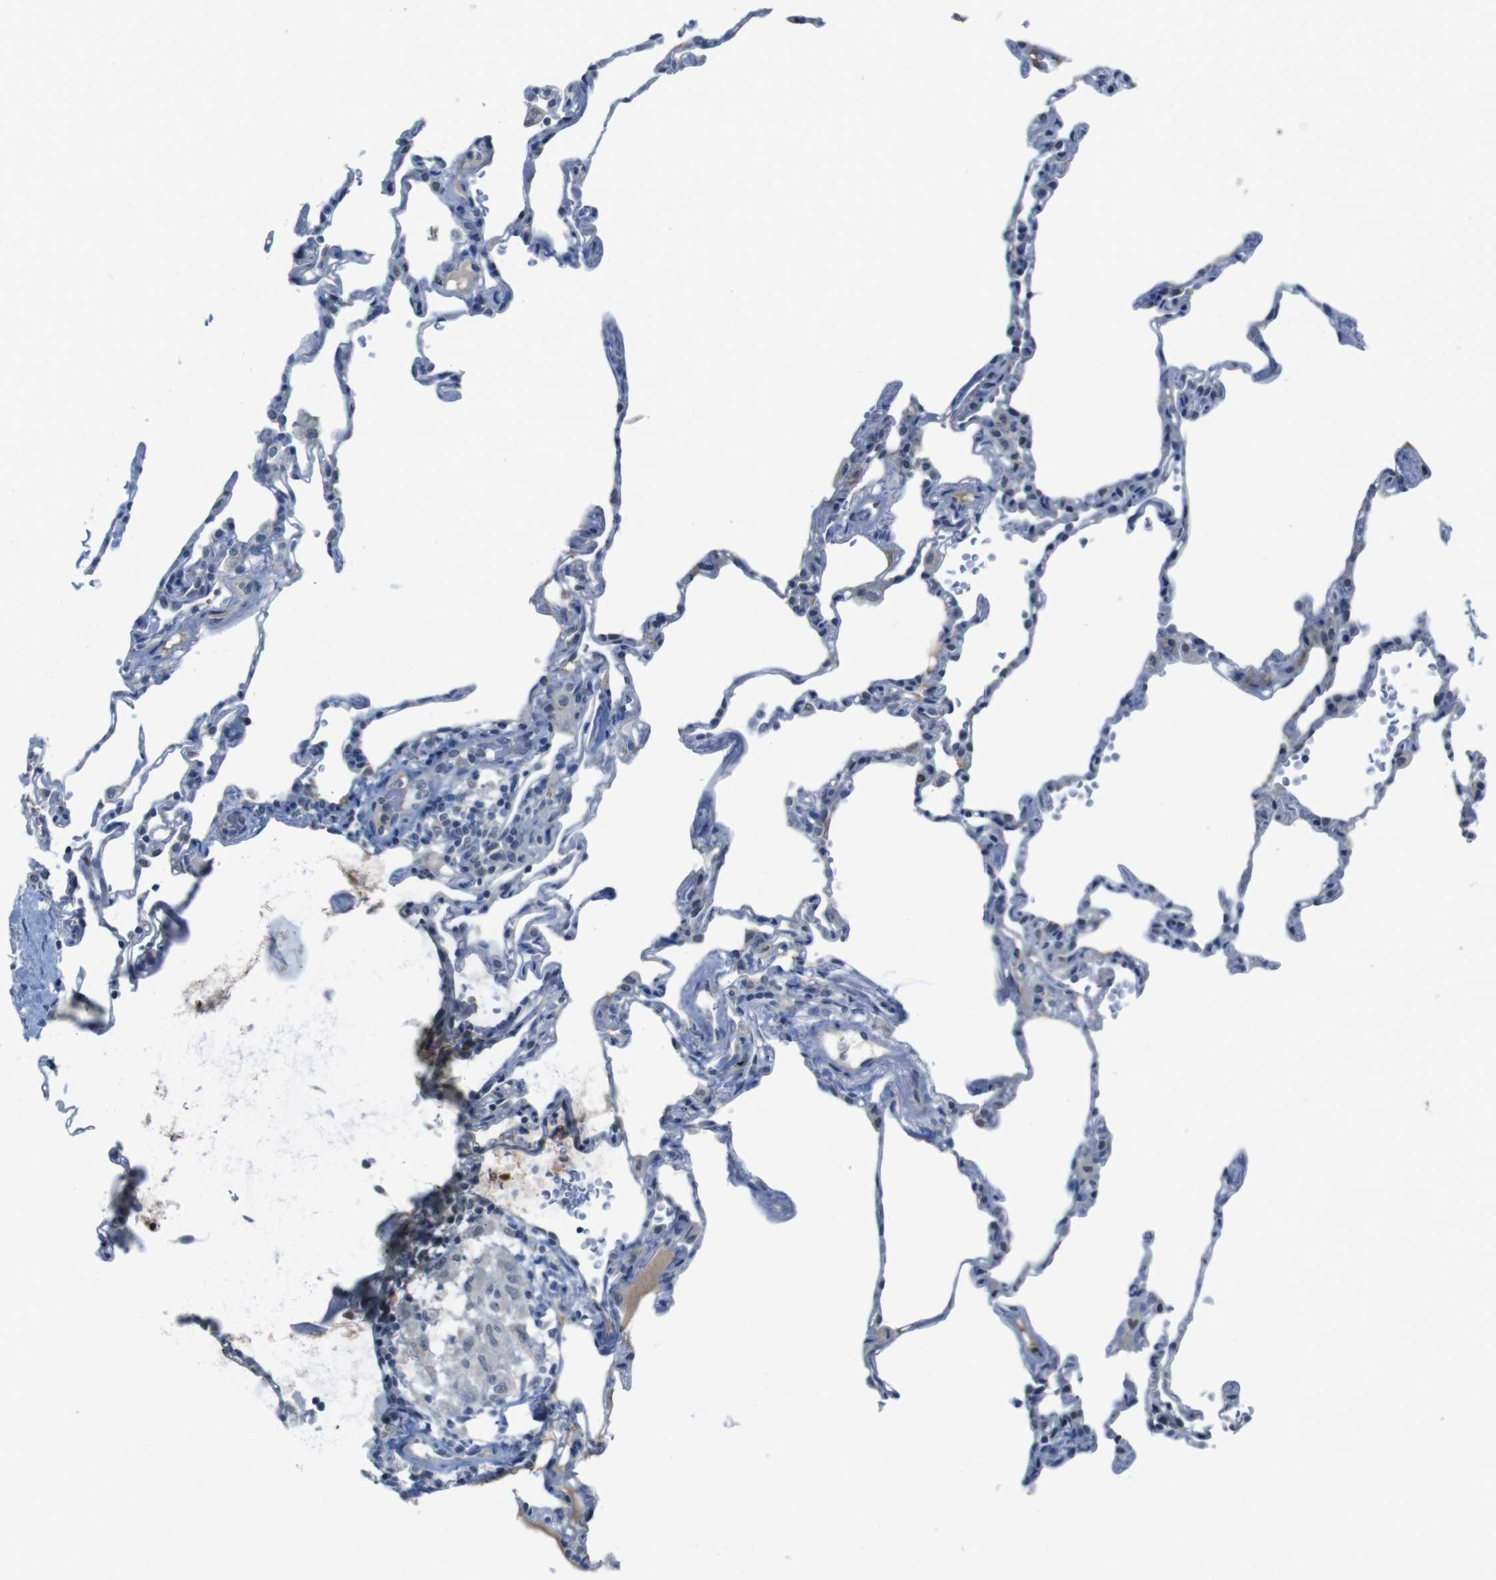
{"staining": {"intensity": "negative", "quantity": "none", "location": "none"}, "tissue": "lung", "cell_type": "Alveolar cells", "image_type": "normal", "snomed": [{"axis": "morphology", "description": "Normal tissue, NOS"}, {"axis": "topography", "description": "Lung"}], "caption": "A high-resolution micrograph shows IHC staining of normal lung, which exhibits no significant staining in alveolar cells.", "gene": "CDHR2", "patient": {"sex": "male", "age": 59}}